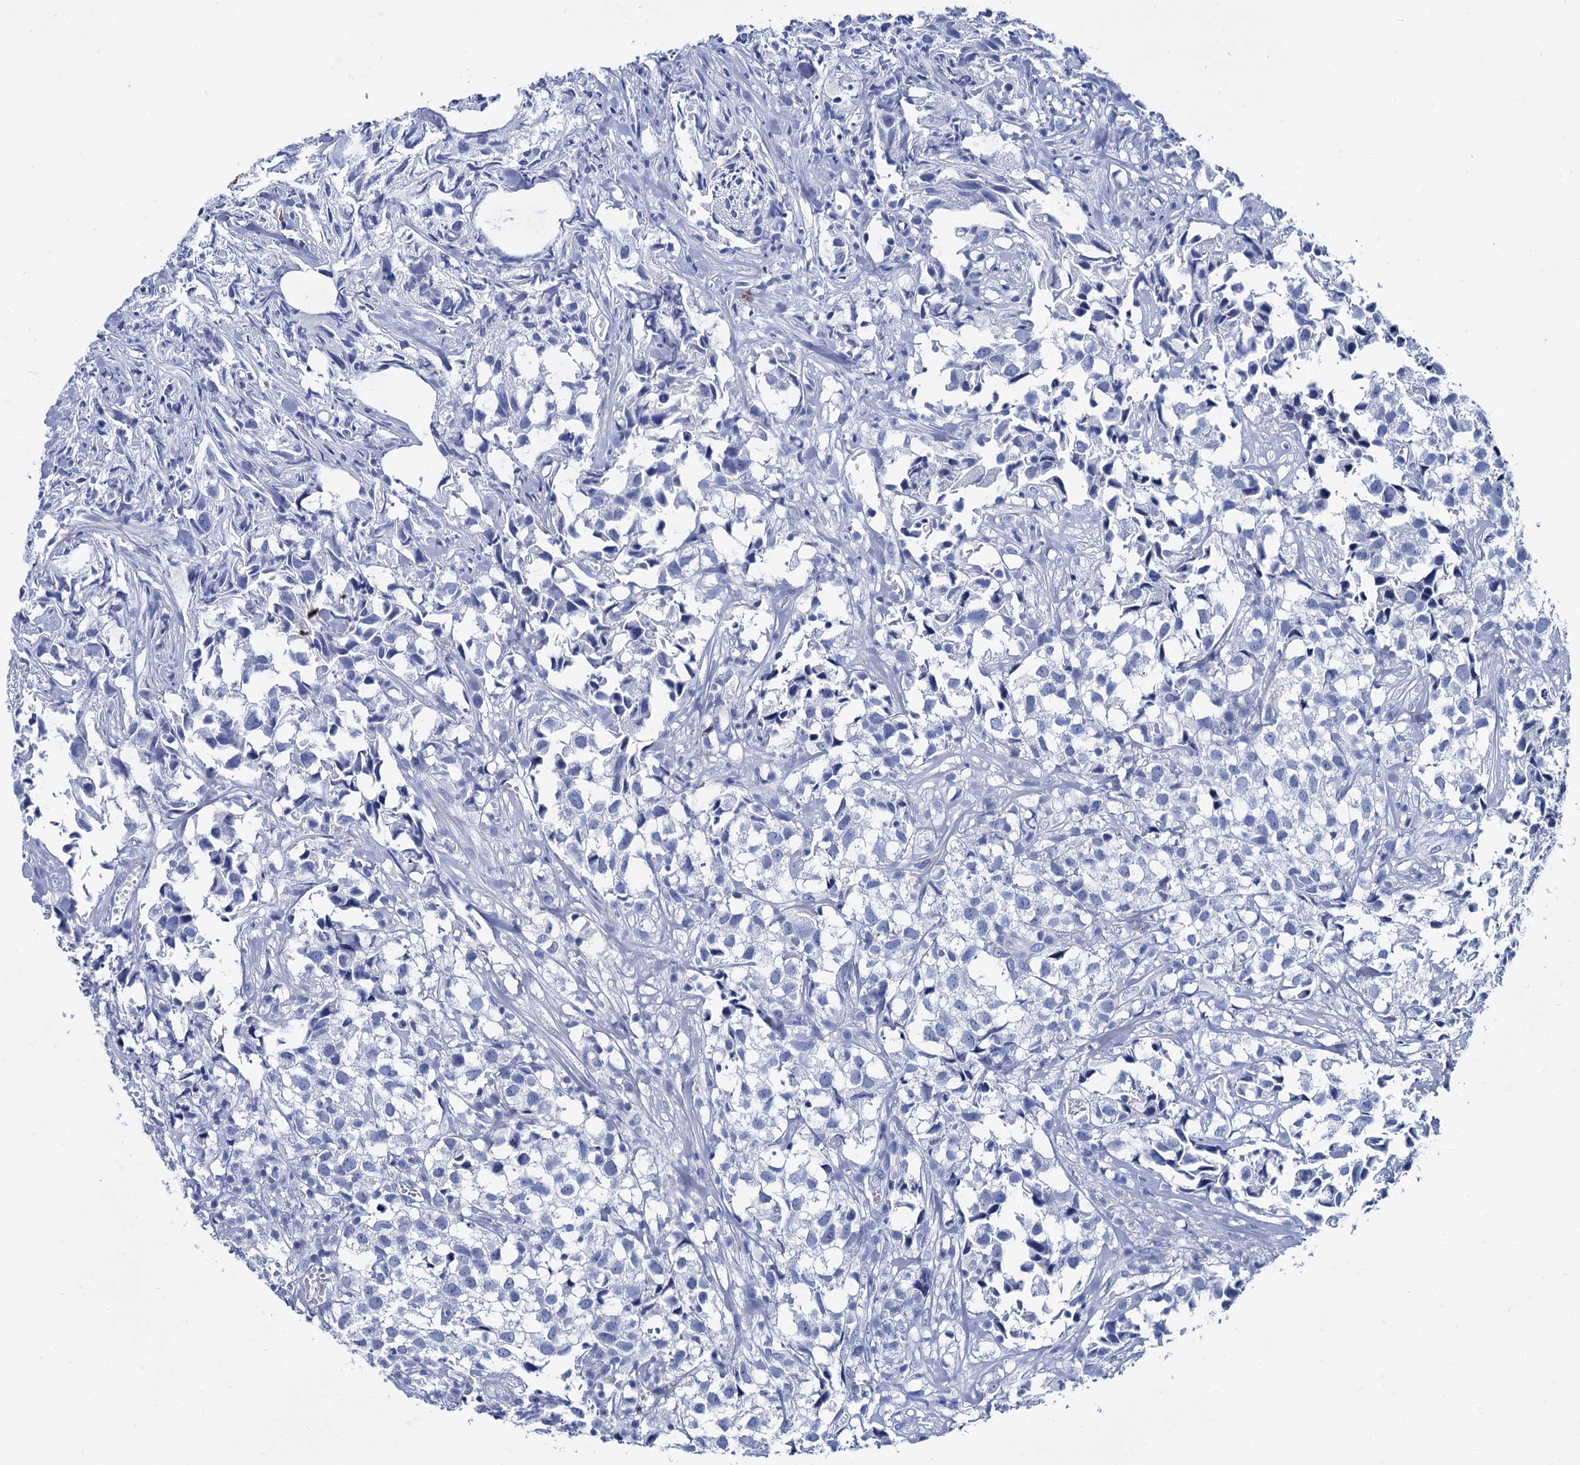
{"staining": {"intensity": "negative", "quantity": "none", "location": "none"}, "tissue": "urothelial cancer", "cell_type": "Tumor cells", "image_type": "cancer", "snomed": [{"axis": "morphology", "description": "Urothelial carcinoma, High grade"}, {"axis": "topography", "description": "Urinary bladder"}], "caption": "A high-resolution histopathology image shows immunohistochemistry (IHC) staining of urothelial cancer, which demonstrates no significant positivity in tumor cells. (DAB IHC with hematoxylin counter stain).", "gene": "TMEM72", "patient": {"sex": "female", "age": 75}}